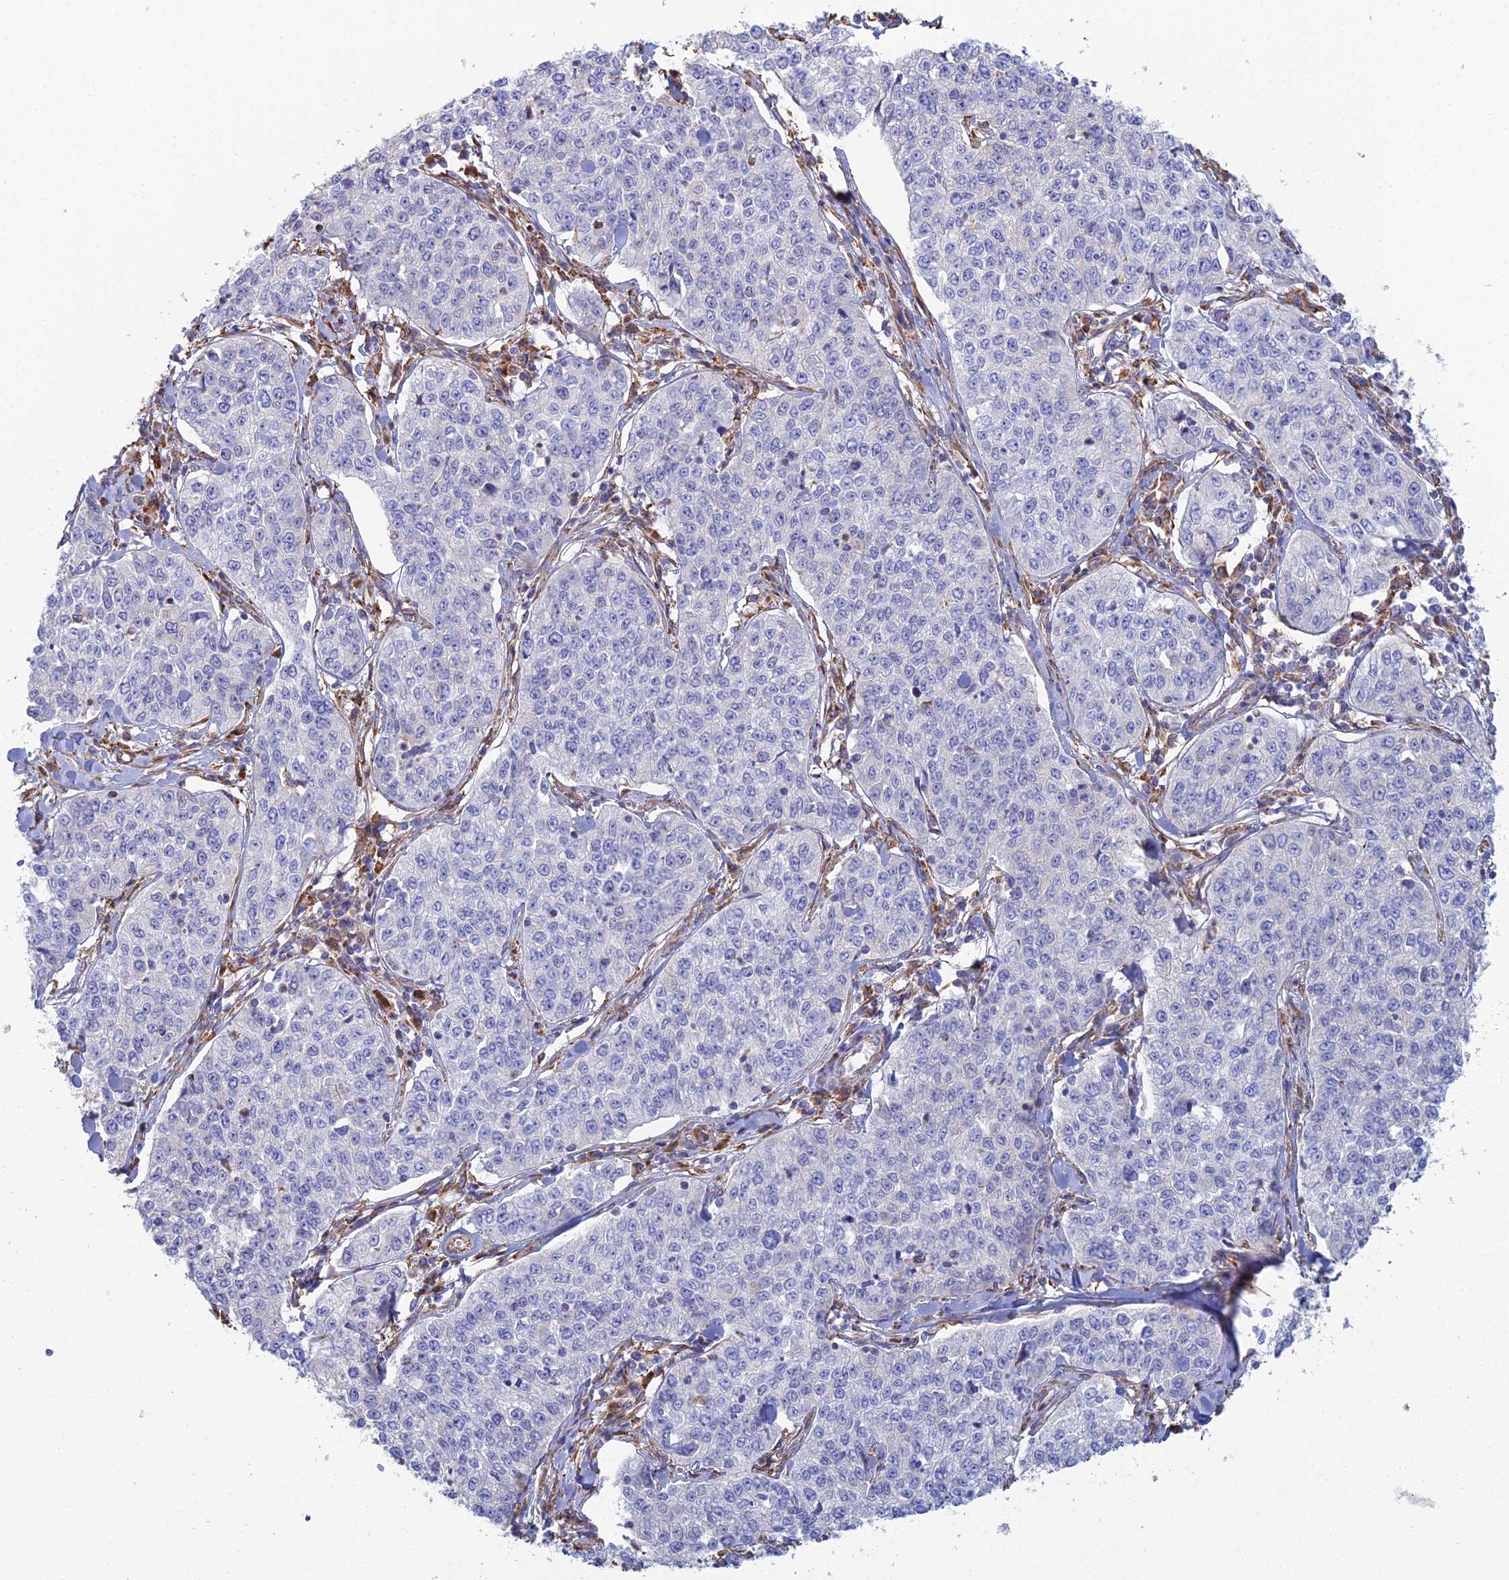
{"staining": {"intensity": "negative", "quantity": "none", "location": "none"}, "tissue": "cervical cancer", "cell_type": "Tumor cells", "image_type": "cancer", "snomed": [{"axis": "morphology", "description": "Squamous cell carcinoma, NOS"}, {"axis": "topography", "description": "Cervix"}], "caption": "This is an IHC histopathology image of cervical squamous cell carcinoma. There is no expression in tumor cells.", "gene": "CLVS2", "patient": {"sex": "female", "age": 35}}